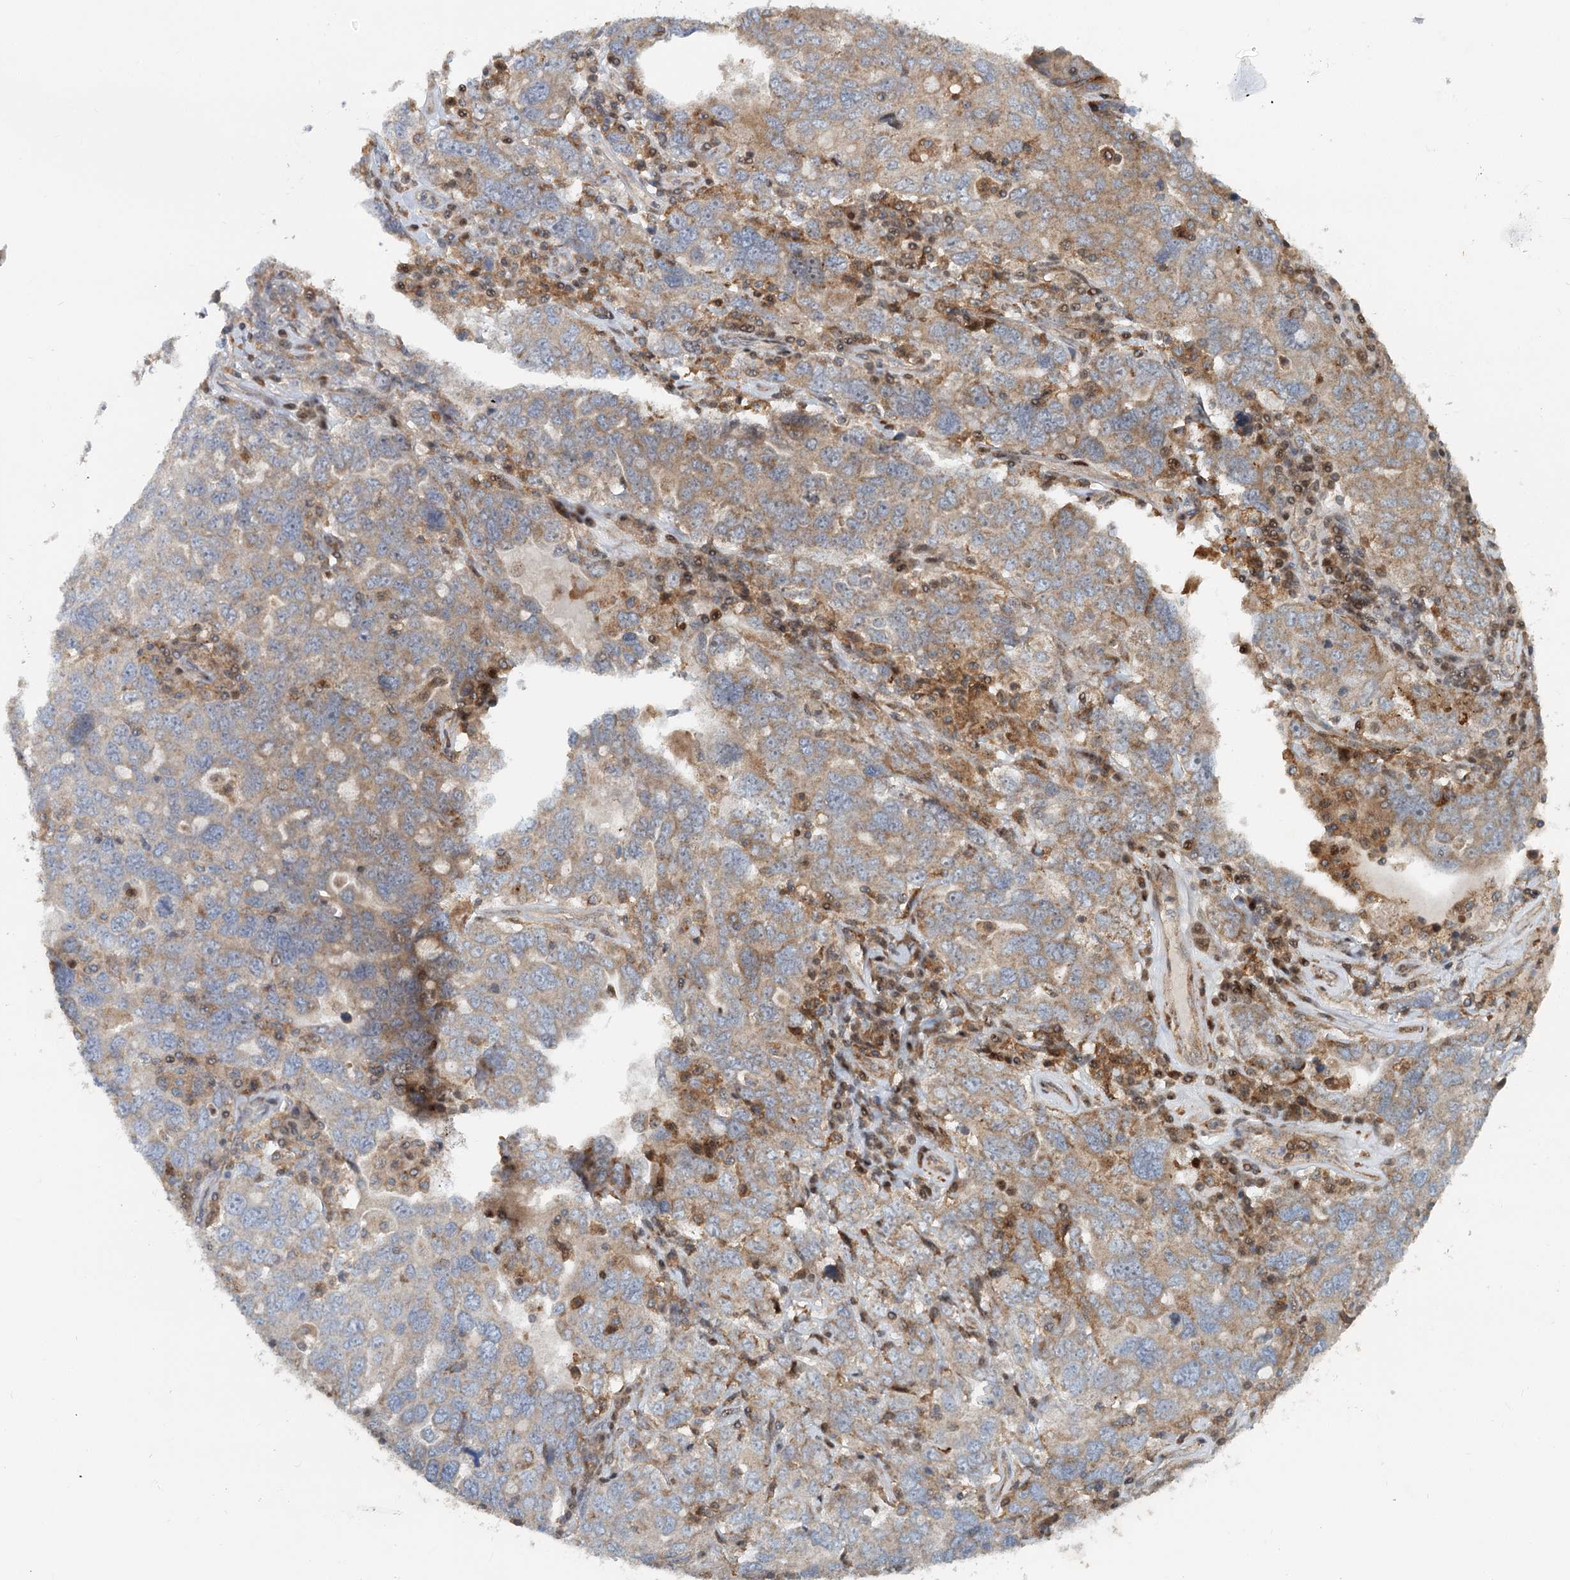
{"staining": {"intensity": "weak", "quantity": "25%-75%", "location": "cytoplasmic/membranous"}, "tissue": "ovarian cancer", "cell_type": "Tumor cells", "image_type": "cancer", "snomed": [{"axis": "morphology", "description": "Carcinoma, endometroid"}, {"axis": "topography", "description": "Ovary"}], "caption": "Immunohistochemistry (IHC) (DAB (3,3'-diaminobenzidine)) staining of human endometroid carcinoma (ovarian) shows weak cytoplasmic/membranous protein positivity in about 25%-75% of tumor cells.", "gene": "RNF111", "patient": {"sex": "female", "age": 62}}